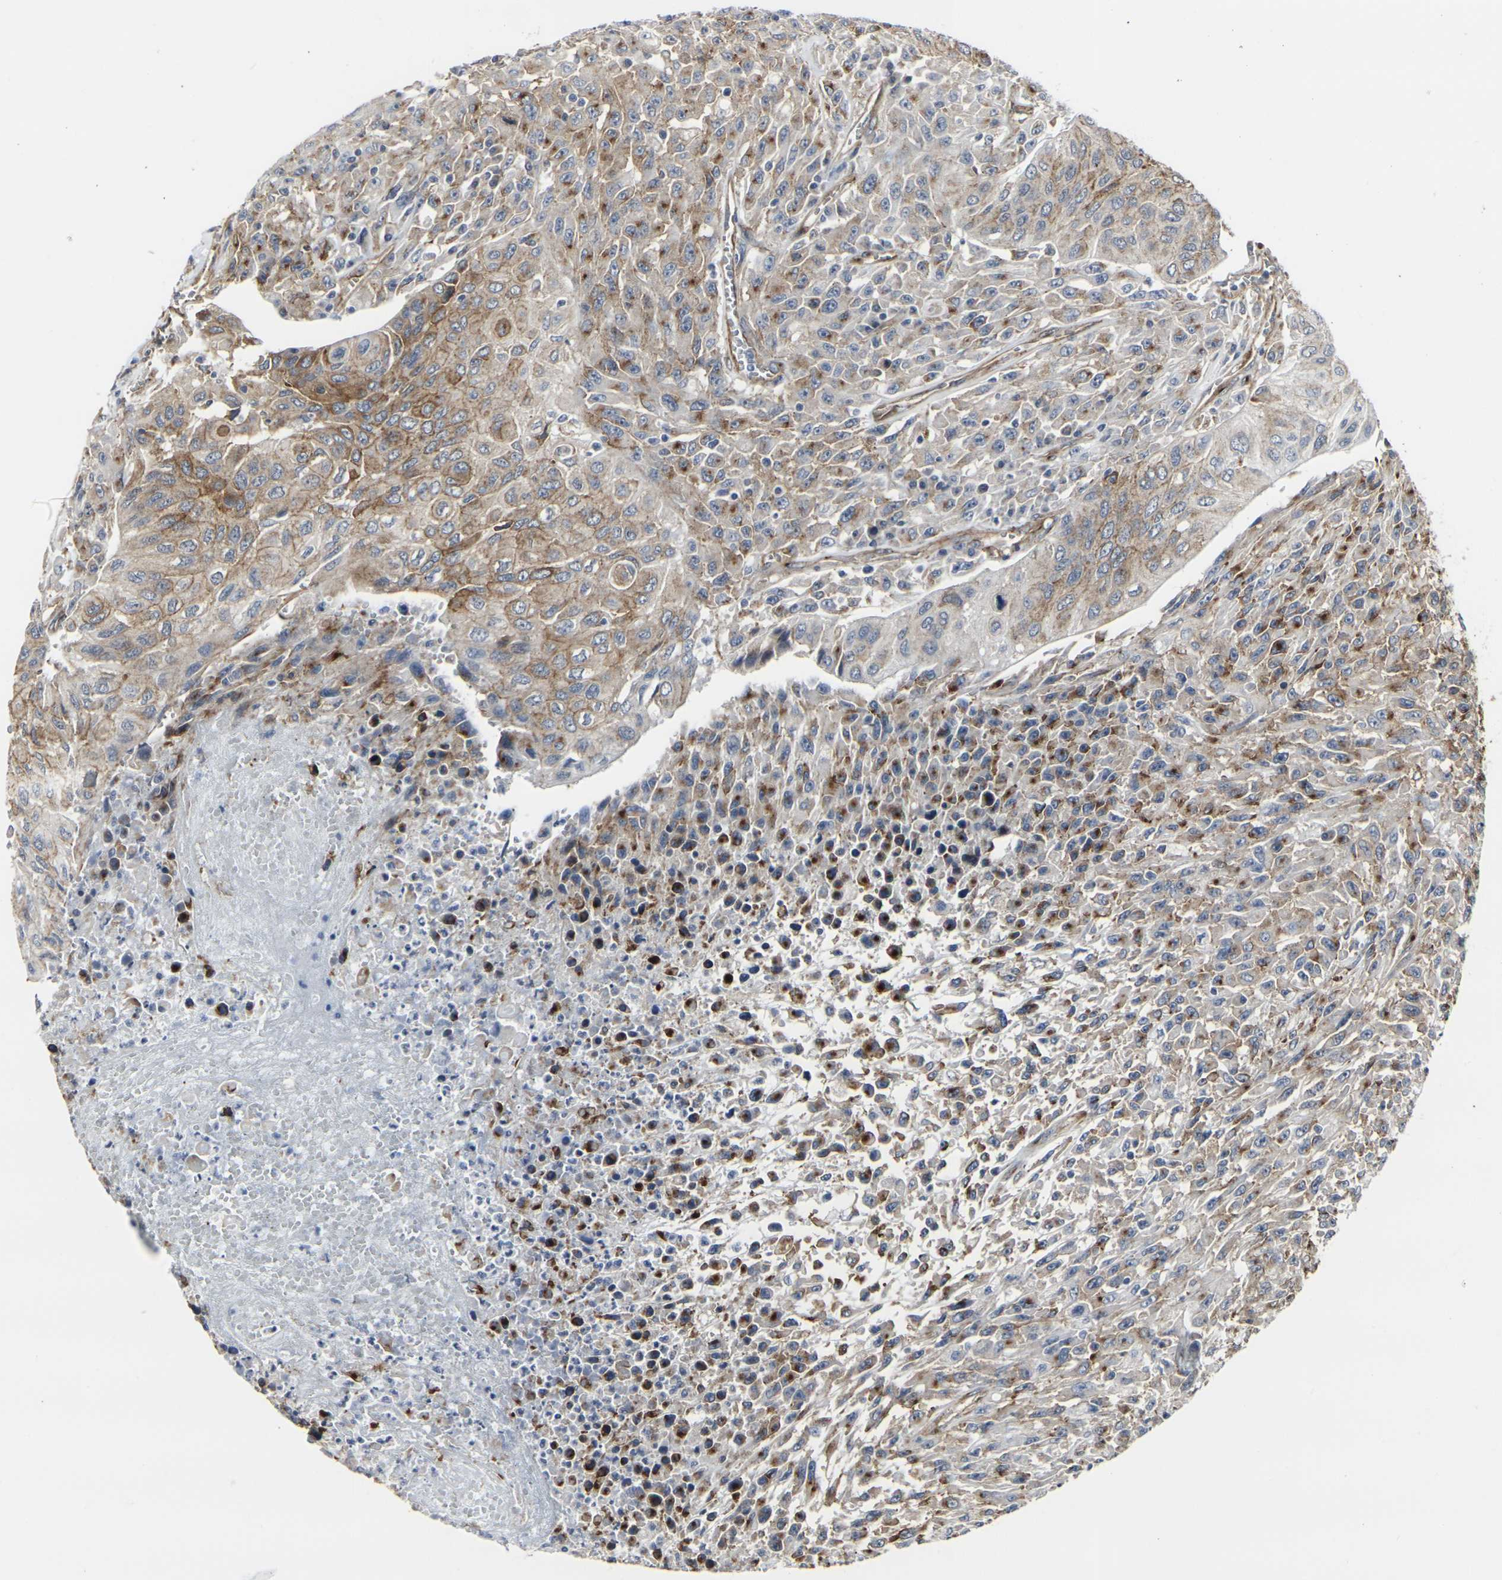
{"staining": {"intensity": "moderate", "quantity": ">75%", "location": "cytoplasmic/membranous"}, "tissue": "urothelial cancer", "cell_type": "Tumor cells", "image_type": "cancer", "snomed": [{"axis": "morphology", "description": "Urothelial carcinoma, High grade"}, {"axis": "topography", "description": "Urinary bladder"}], "caption": "Immunohistochemical staining of human urothelial carcinoma (high-grade) exhibits moderate cytoplasmic/membranous protein staining in about >75% of tumor cells.", "gene": "MYOF", "patient": {"sex": "male", "age": 66}}